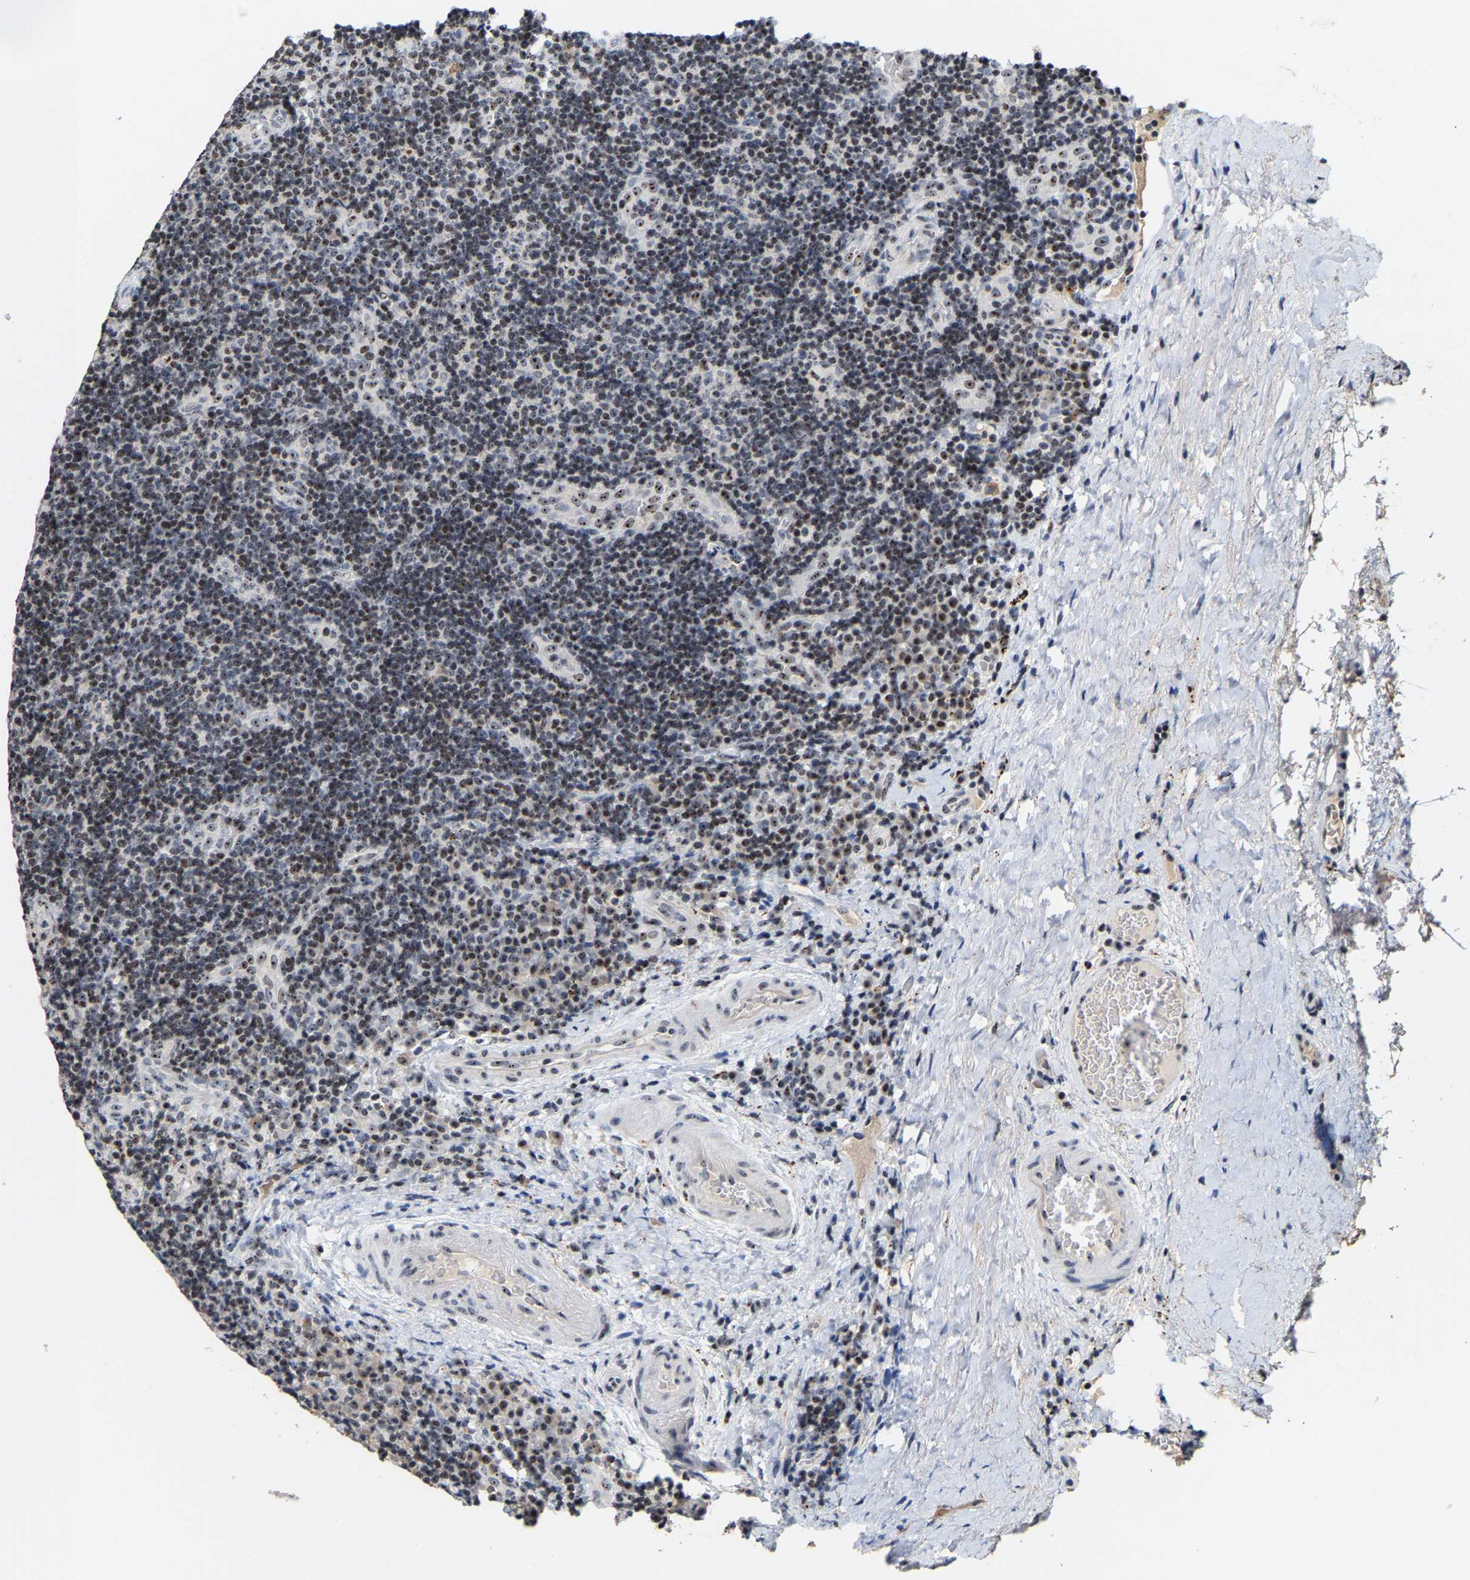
{"staining": {"intensity": "moderate", "quantity": ">75%", "location": "nuclear"}, "tissue": "lymphoma", "cell_type": "Tumor cells", "image_type": "cancer", "snomed": [{"axis": "morphology", "description": "Malignant lymphoma, non-Hodgkin's type, High grade"}, {"axis": "topography", "description": "Tonsil"}], "caption": "Lymphoma tissue exhibits moderate nuclear expression in approximately >75% of tumor cells The staining was performed using DAB to visualize the protein expression in brown, while the nuclei were stained in blue with hematoxylin (Magnification: 20x).", "gene": "NOP58", "patient": {"sex": "female", "age": 36}}